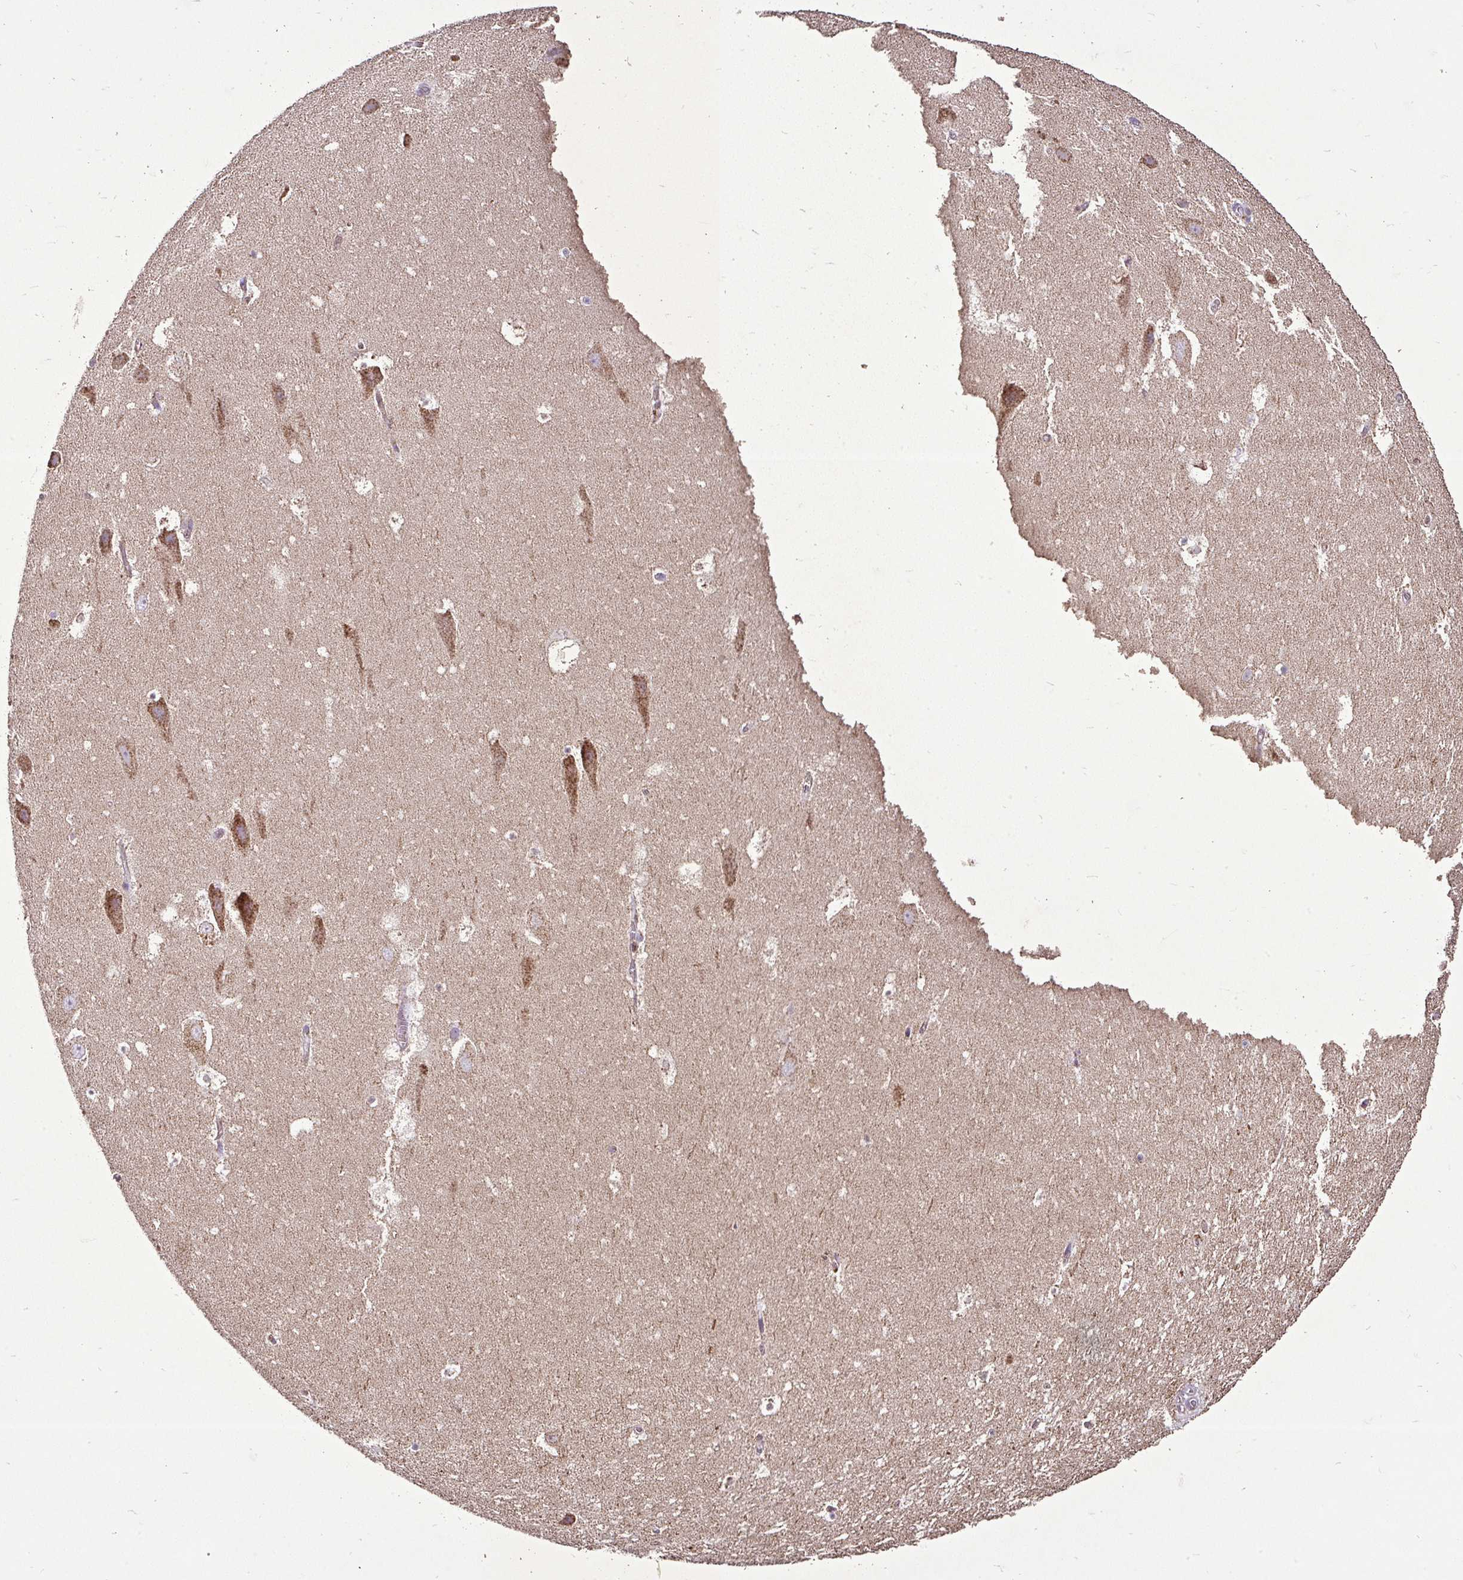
{"staining": {"intensity": "moderate", "quantity": "<25%", "location": "cytoplasmic/membranous"}, "tissue": "hippocampus", "cell_type": "Glial cells", "image_type": "normal", "snomed": [{"axis": "morphology", "description": "Normal tissue, NOS"}, {"axis": "topography", "description": "Hippocampus"}], "caption": "A photomicrograph of hippocampus stained for a protein reveals moderate cytoplasmic/membranous brown staining in glial cells. Ihc stains the protein of interest in brown and the nuclei are stained blue.", "gene": "AGK", "patient": {"sex": "female", "age": 42}}